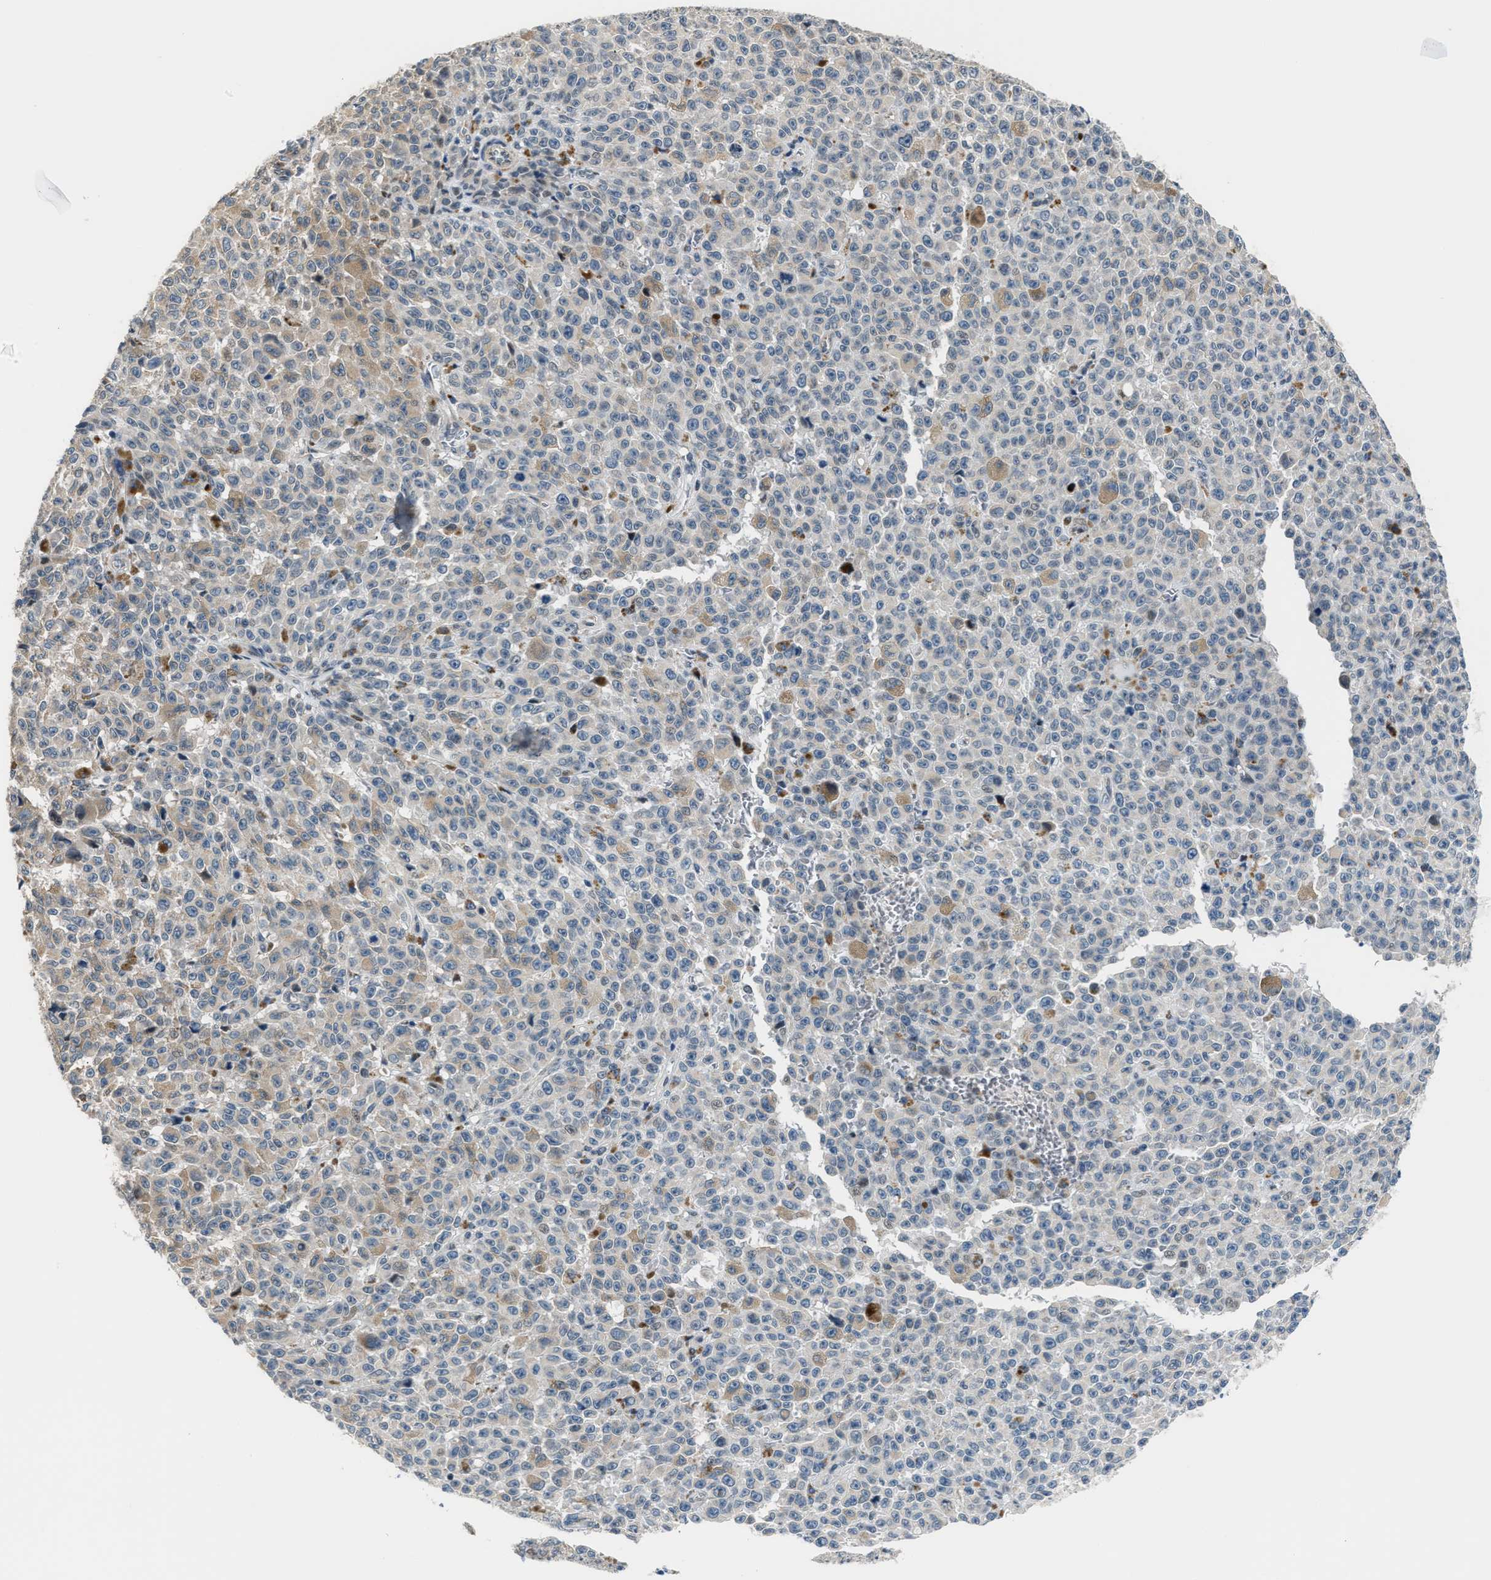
{"staining": {"intensity": "weak", "quantity": "<25%", "location": "cytoplasmic/membranous"}, "tissue": "melanoma", "cell_type": "Tumor cells", "image_type": "cancer", "snomed": [{"axis": "morphology", "description": "Malignant melanoma, NOS"}, {"axis": "topography", "description": "Skin"}], "caption": "Tumor cells show no significant protein staining in melanoma.", "gene": "PPM1H", "patient": {"sex": "female", "age": 82}}